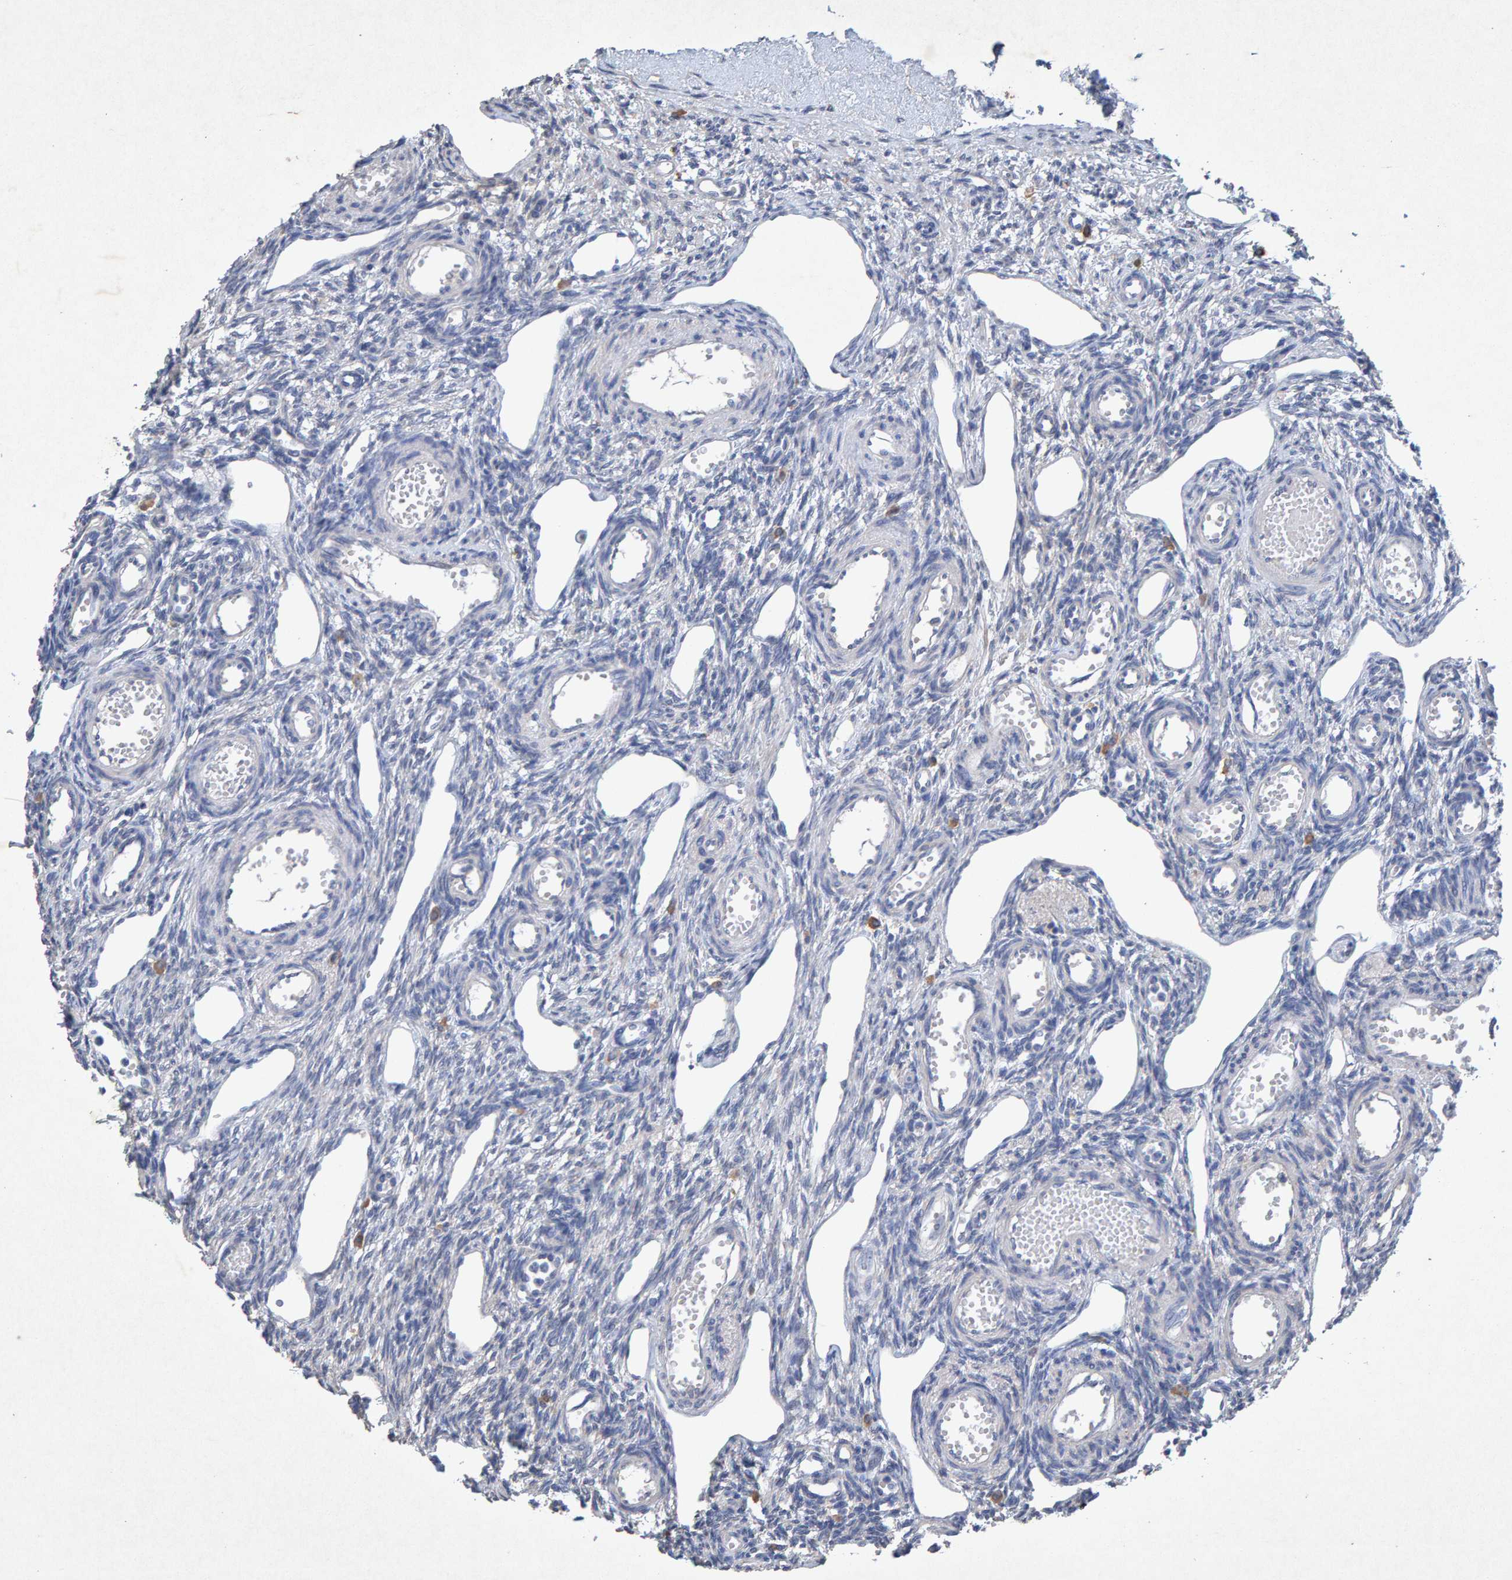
{"staining": {"intensity": "negative", "quantity": "none", "location": "none"}, "tissue": "ovary", "cell_type": "Ovarian stroma cells", "image_type": "normal", "snomed": [{"axis": "morphology", "description": "Normal tissue, NOS"}, {"axis": "topography", "description": "Ovary"}], "caption": "Micrograph shows no significant protein staining in ovarian stroma cells of unremarkable ovary.", "gene": "CTH", "patient": {"sex": "female", "age": 33}}